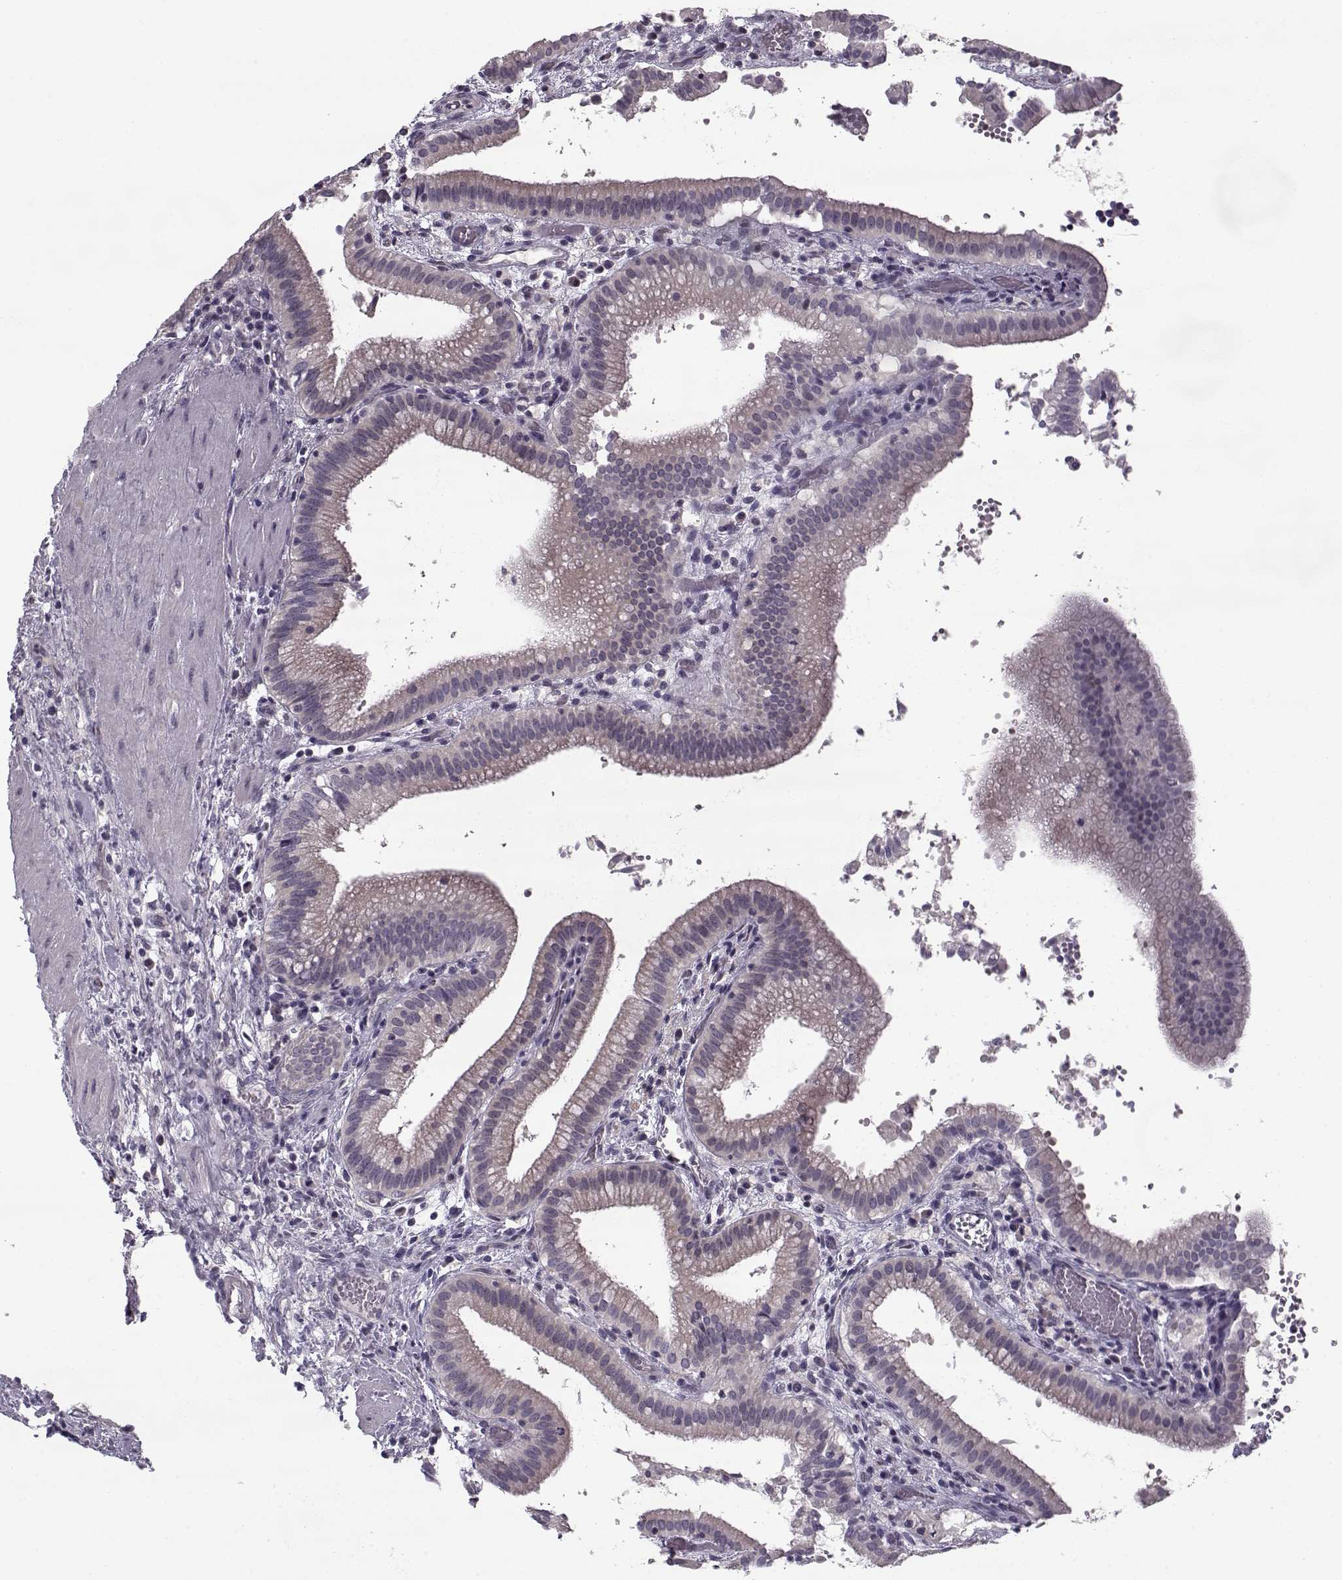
{"staining": {"intensity": "negative", "quantity": "none", "location": "none"}, "tissue": "gallbladder", "cell_type": "Glandular cells", "image_type": "normal", "snomed": [{"axis": "morphology", "description": "Normal tissue, NOS"}, {"axis": "topography", "description": "Gallbladder"}], "caption": "Micrograph shows no protein expression in glandular cells of unremarkable gallbladder.", "gene": "PNMT", "patient": {"sex": "male", "age": 42}}